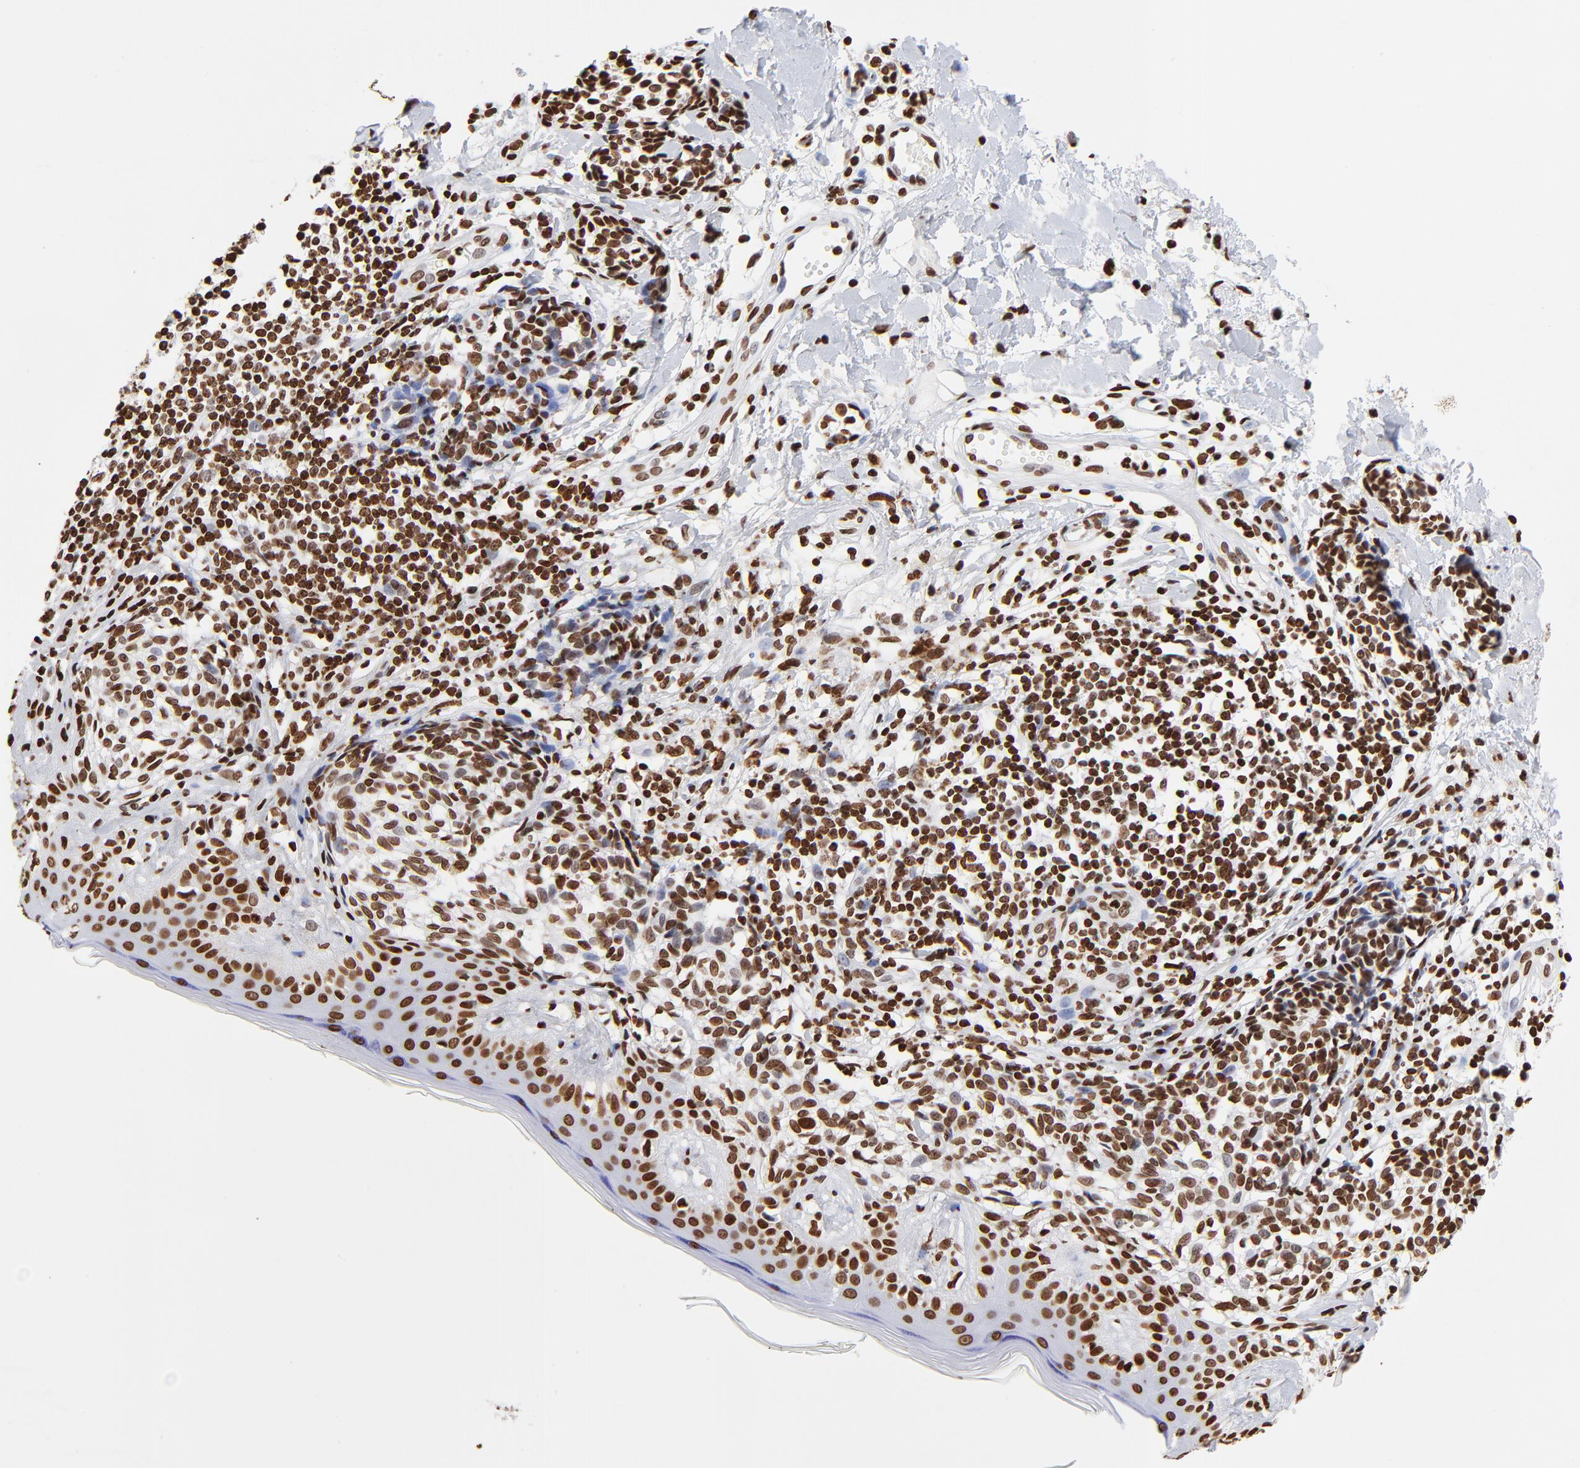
{"staining": {"intensity": "strong", "quantity": ">75%", "location": "nuclear"}, "tissue": "melanoma", "cell_type": "Tumor cells", "image_type": "cancer", "snomed": [{"axis": "morphology", "description": "Malignant melanoma, NOS"}, {"axis": "topography", "description": "Skin"}], "caption": "Immunohistochemical staining of human malignant melanoma reveals high levels of strong nuclear protein staining in approximately >75% of tumor cells. Nuclei are stained in blue.", "gene": "FBH1", "patient": {"sex": "male", "age": 67}}